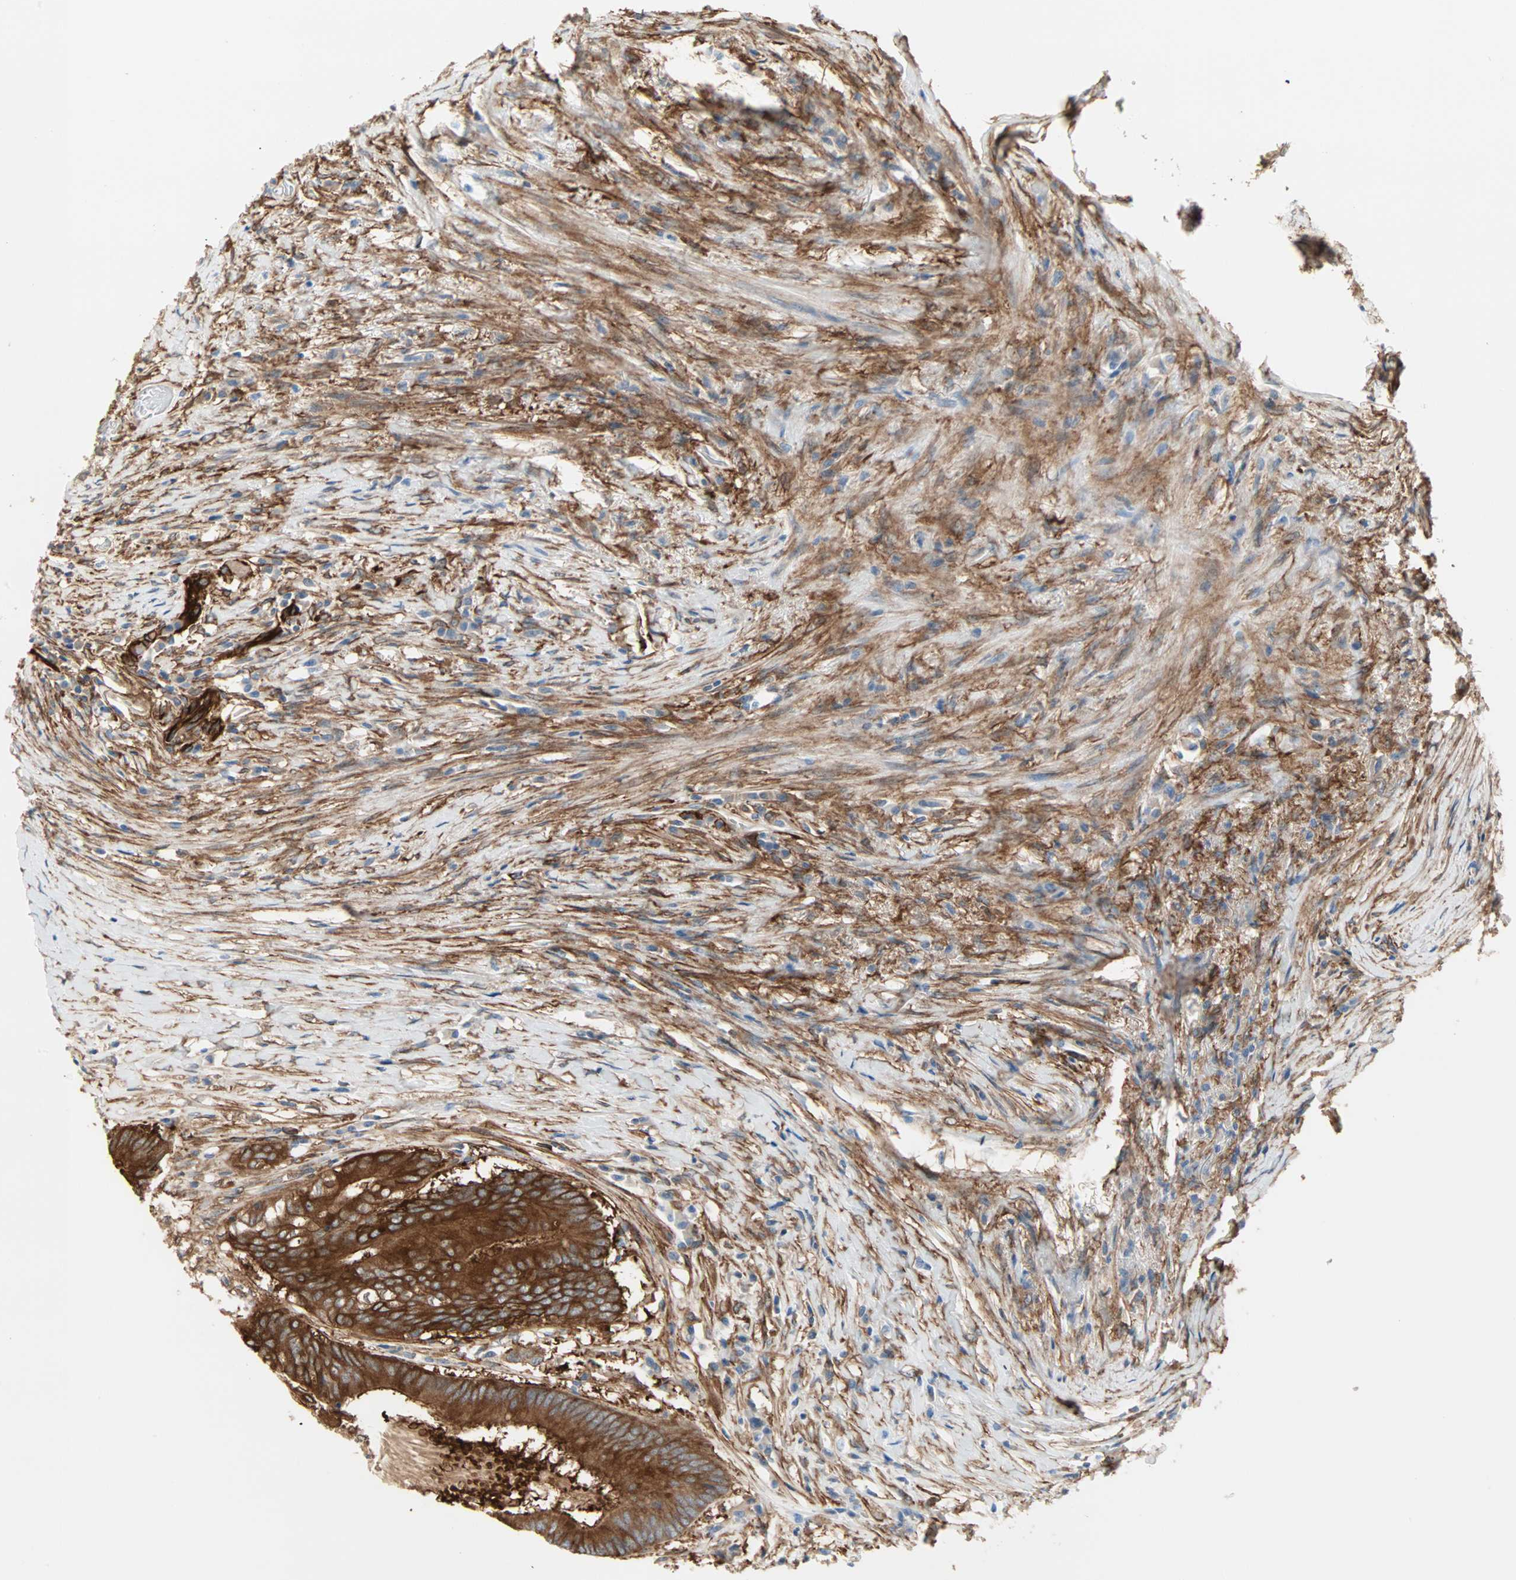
{"staining": {"intensity": "strong", "quantity": ">75%", "location": "cytoplasmic/membranous"}, "tissue": "colorectal cancer", "cell_type": "Tumor cells", "image_type": "cancer", "snomed": [{"axis": "morphology", "description": "Adenocarcinoma, NOS"}, {"axis": "topography", "description": "Rectum"}], "caption": "High-power microscopy captured an immunohistochemistry (IHC) photomicrograph of colorectal adenocarcinoma, revealing strong cytoplasmic/membranous staining in approximately >75% of tumor cells. The staining was performed using DAB (3,3'-diaminobenzidine) to visualize the protein expression in brown, while the nuclei were stained in blue with hematoxylin (Magnification: 20x).", "gene": "EPB41L2", "patient": {"sex": "male", "age": 63}}